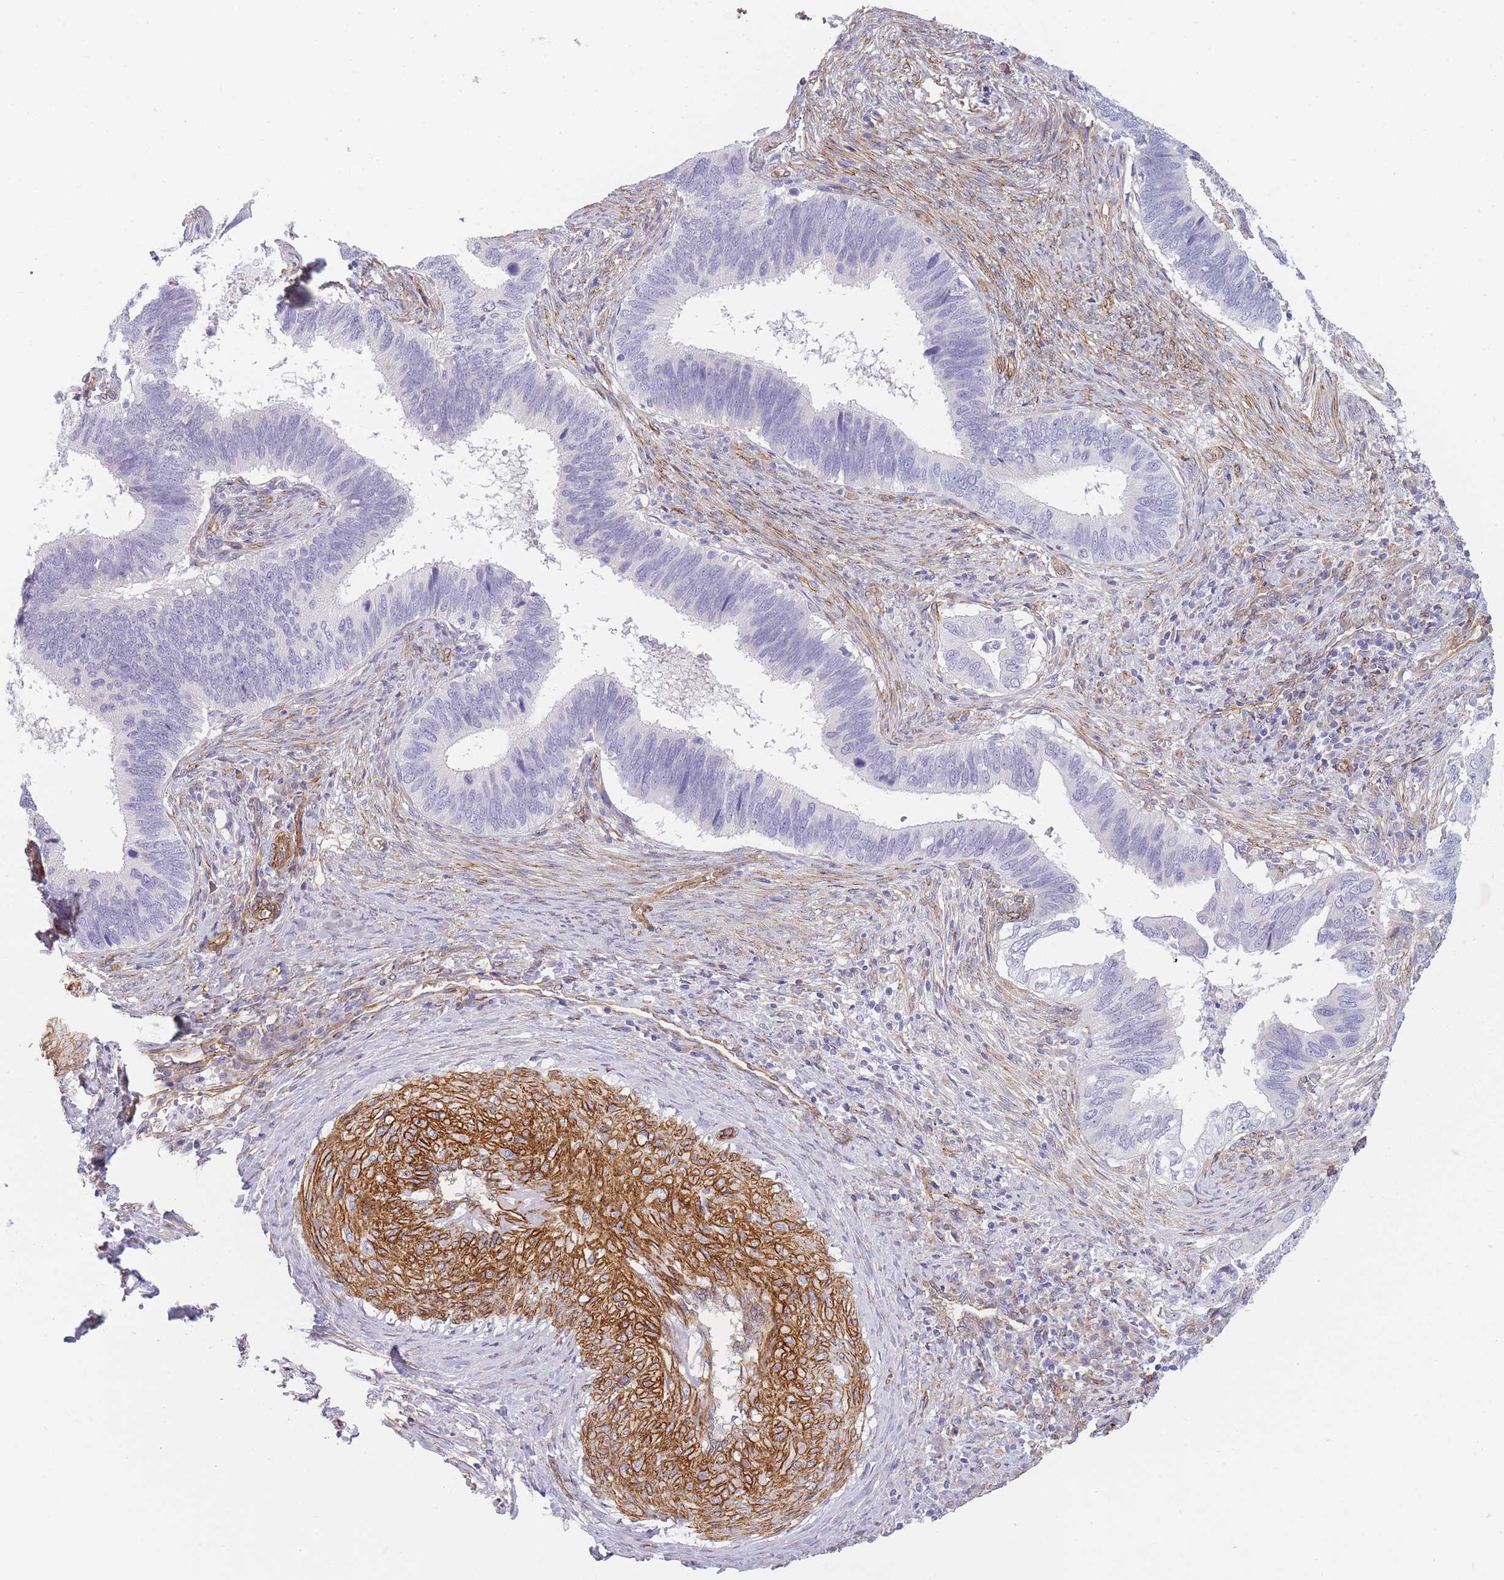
{"staining": {"intensity": "negative", "quantity": "none", "location": "none"}, "tissue": "cervical cancer", "cell_type": "Tumor cells", "image_type": "cancer", "snomed": [{"axis": "morphology", "description": "Adenocarcinoma, NOS"}, {"axis": "topography", "description": "Cervix"}], "caption": "IHC of cervical cancer (adenocarcinoma) exhibits no positivity in tumor cells. (Stains: DAB immunohistochemistry with hematoxylin counter stain, Microscopy: brightfield microscopy at high magnification).", "gene": "OR6B3", "patient": {"sex": "female", "age": 42}}